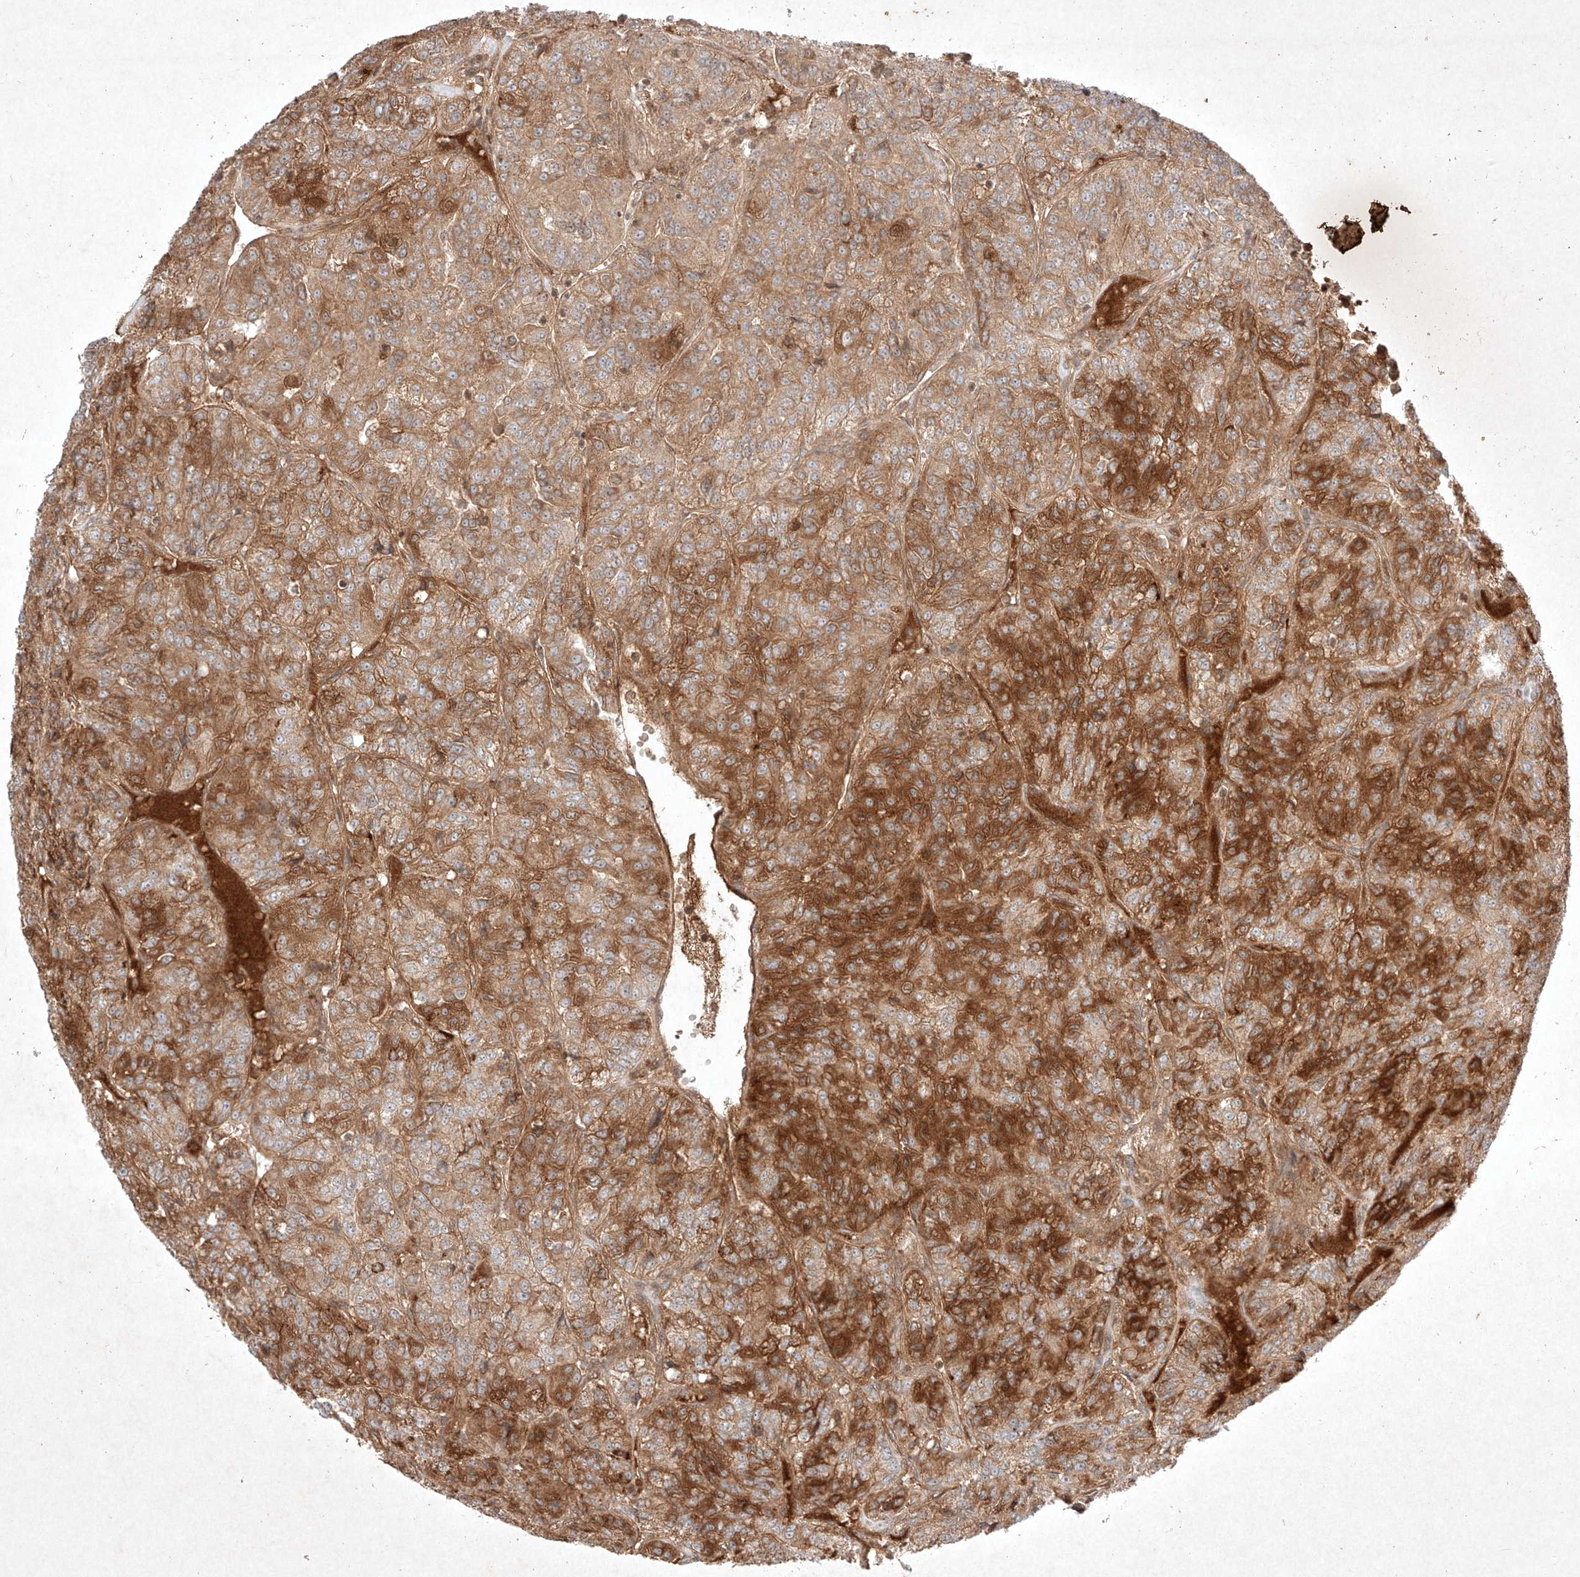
{"staining": {"intensity": "strong", "quantity": "25%-75%", "location": "cytoplasmic/membranous"}, "tissue": "renal cancer", "cell_type": "Tumor cells", "image_type": "cancer", "snomed": [{"axis": "morphology", "description": "Adenocarcinoma, NOS"}, {"axis": "topography", "description": "Kidney"}], "caption": "Immunohistochemical staining of renal cancer exhibits strong cytoplasmic/membranous protein expression in approximately 25%-75% of tumor cells.", "gene": "RNF31", "patient": {"sex": "female", "age": 63}}